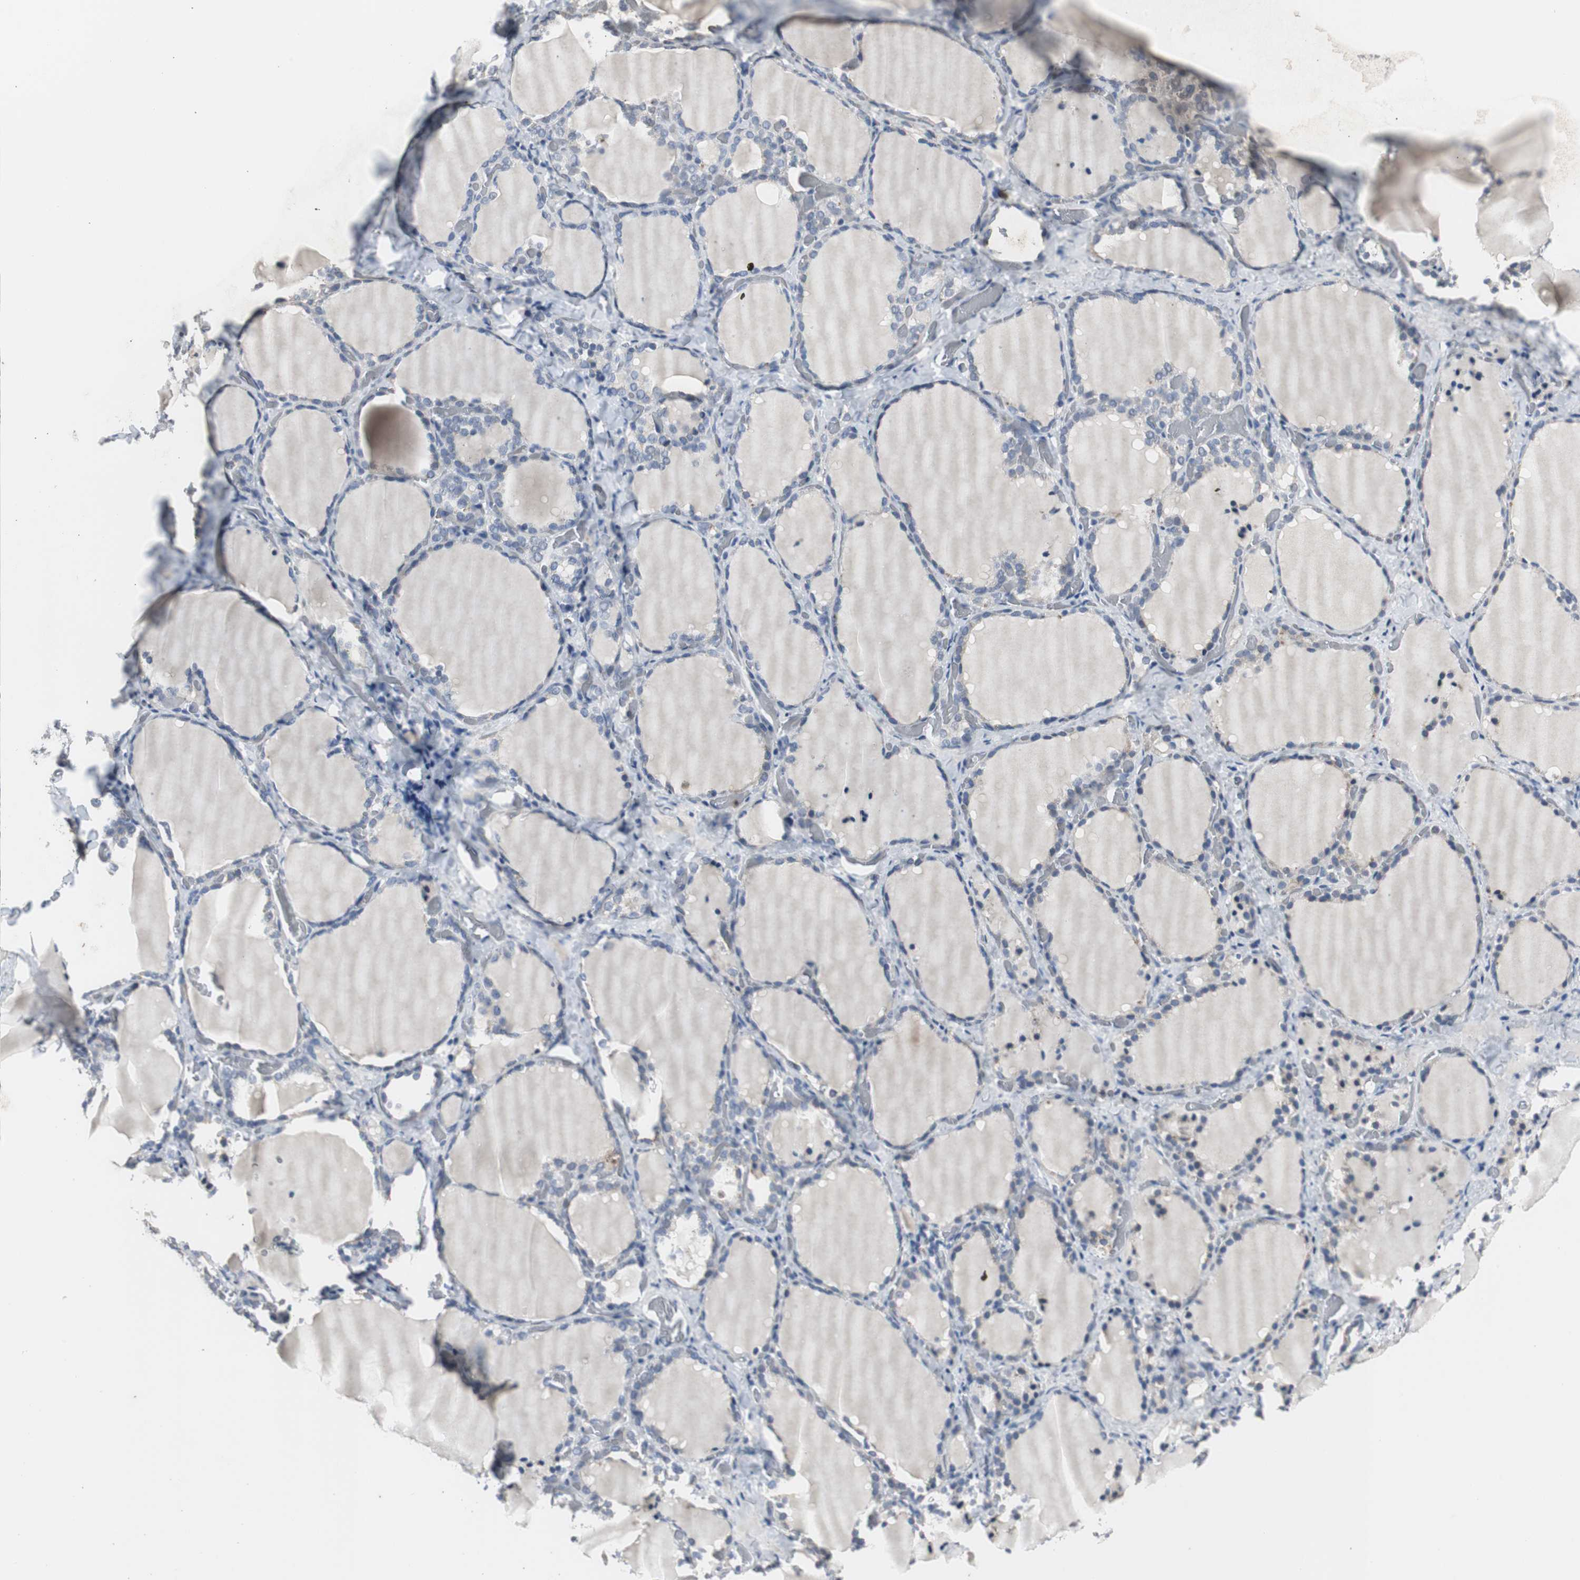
{"staining": {"intensity": "negative", "quantity": "none", "location": "none"}, "tissue": "thyroid gland", "cell_type": "Glandular cells", "image_type": "normal", "snomed": [{"axis": "morphology", "description": "Normal tissue, NOS"}, {"axis": "morphology", "description": "Papillary adenocarcinoma, NOS"}, {"axis": "topography", "description": "Thyroid gland"}], "caption": "DAB (3,3'-diaminobenzidine) immunohistochemical staining of unremarkable thyroid gland demonstrates no significant expression in glandular cells. (DAB immunohistochemistry (IHC), high magnification).", "gene": "TK1", "patient": {"sex": "female", "age": 30}}